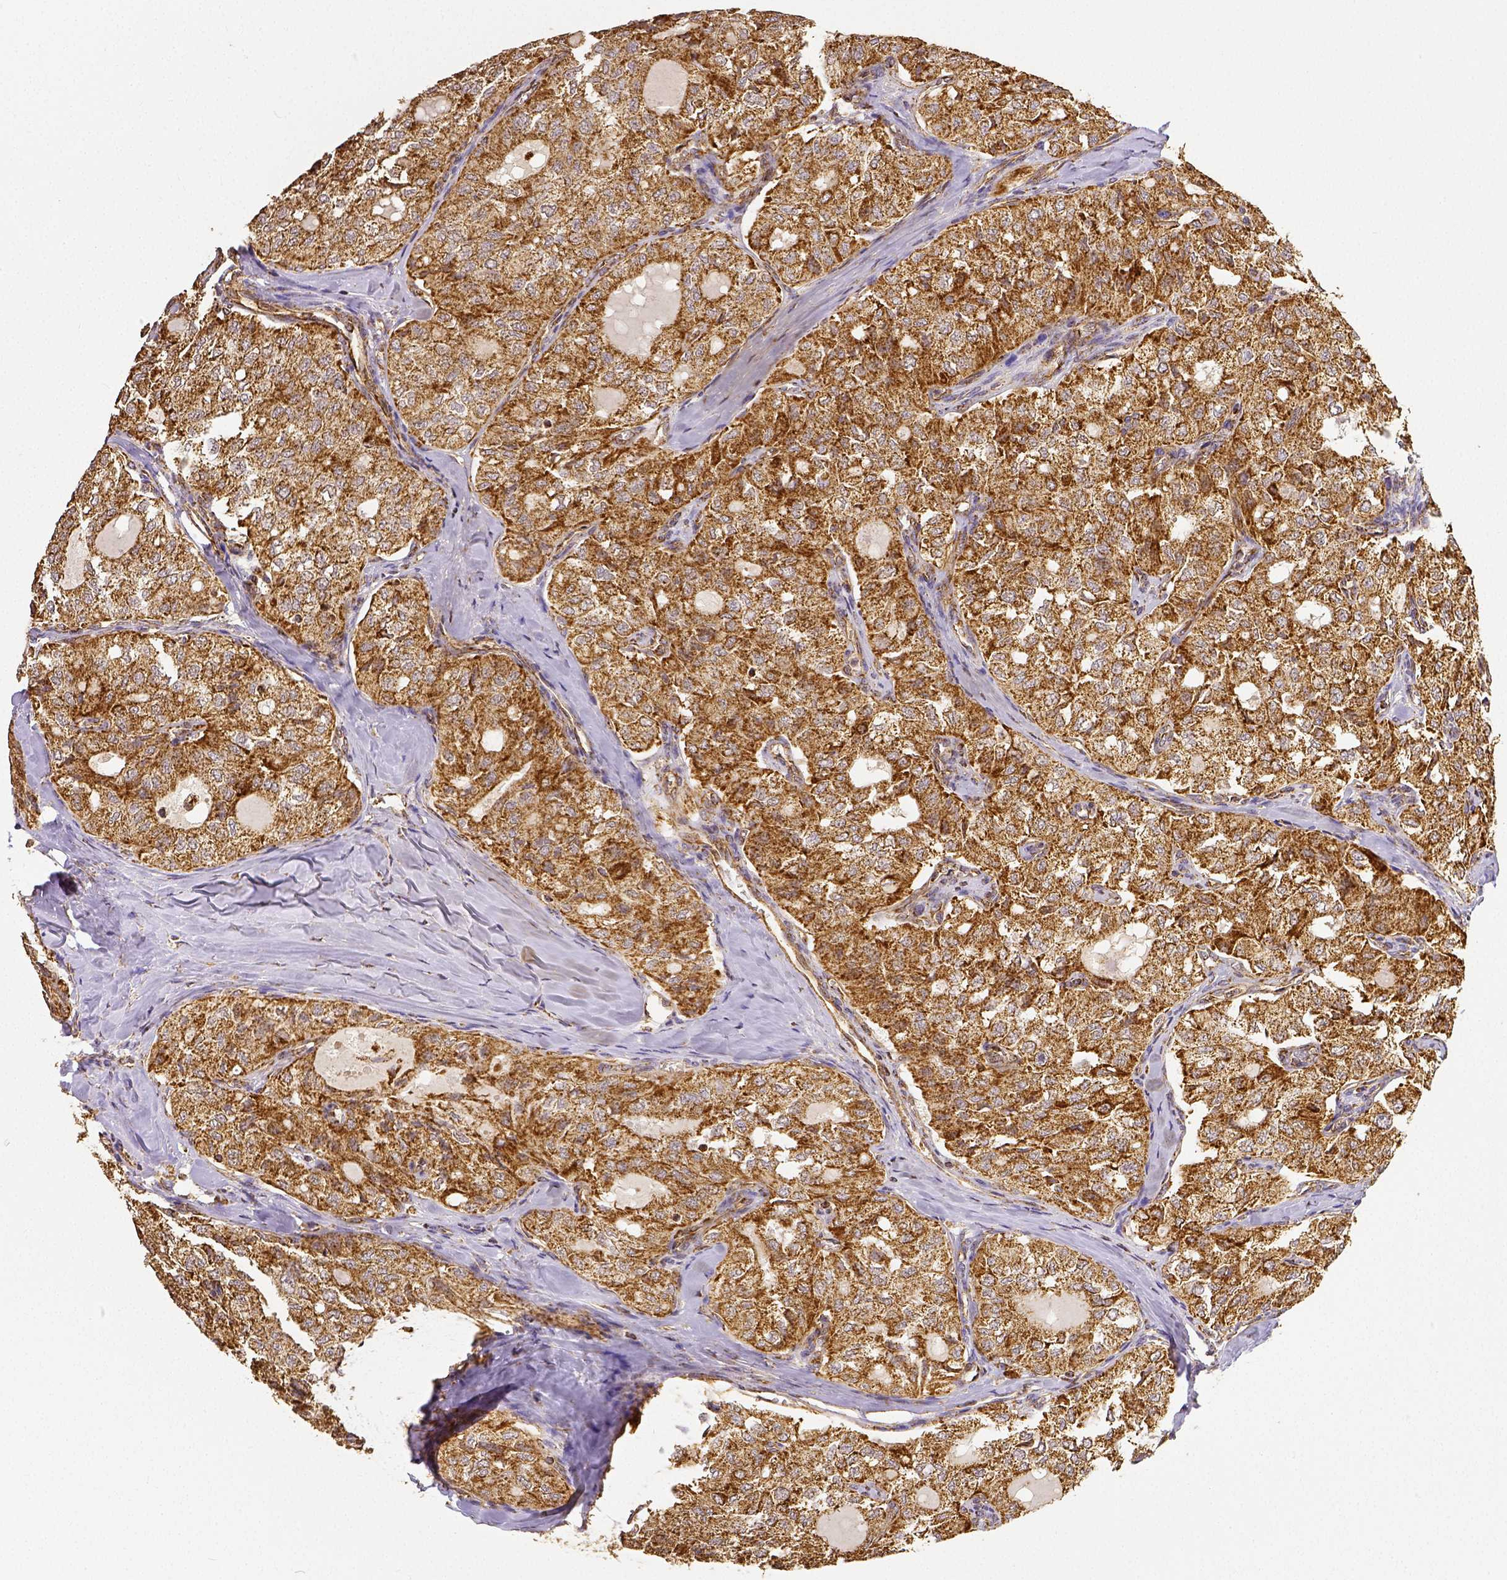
{"staining": {"intensity": "moderate", "quantity": ">75%", "location": "cytoplasmic/membranous"}, "tissue": "thyroid cancer", "cell_type": "Tumor cells", "image_type": "cancer", "snomed": [{"axis": "morphology", "description": "Follicular adenoma carcinoma, NOS"}, {"axis": "topography", "description": "Thyroid gland"}], "caption": "Immunohistochemistry (DAB (3,3'-diaminobenzidine)) staining of thyroid cancer reveals moderate cytoplasmic/membranous protein positivity in about >75% of tumor cells.", "gene": "SDHB", "patient": {"sex": "male", "age": 75}}